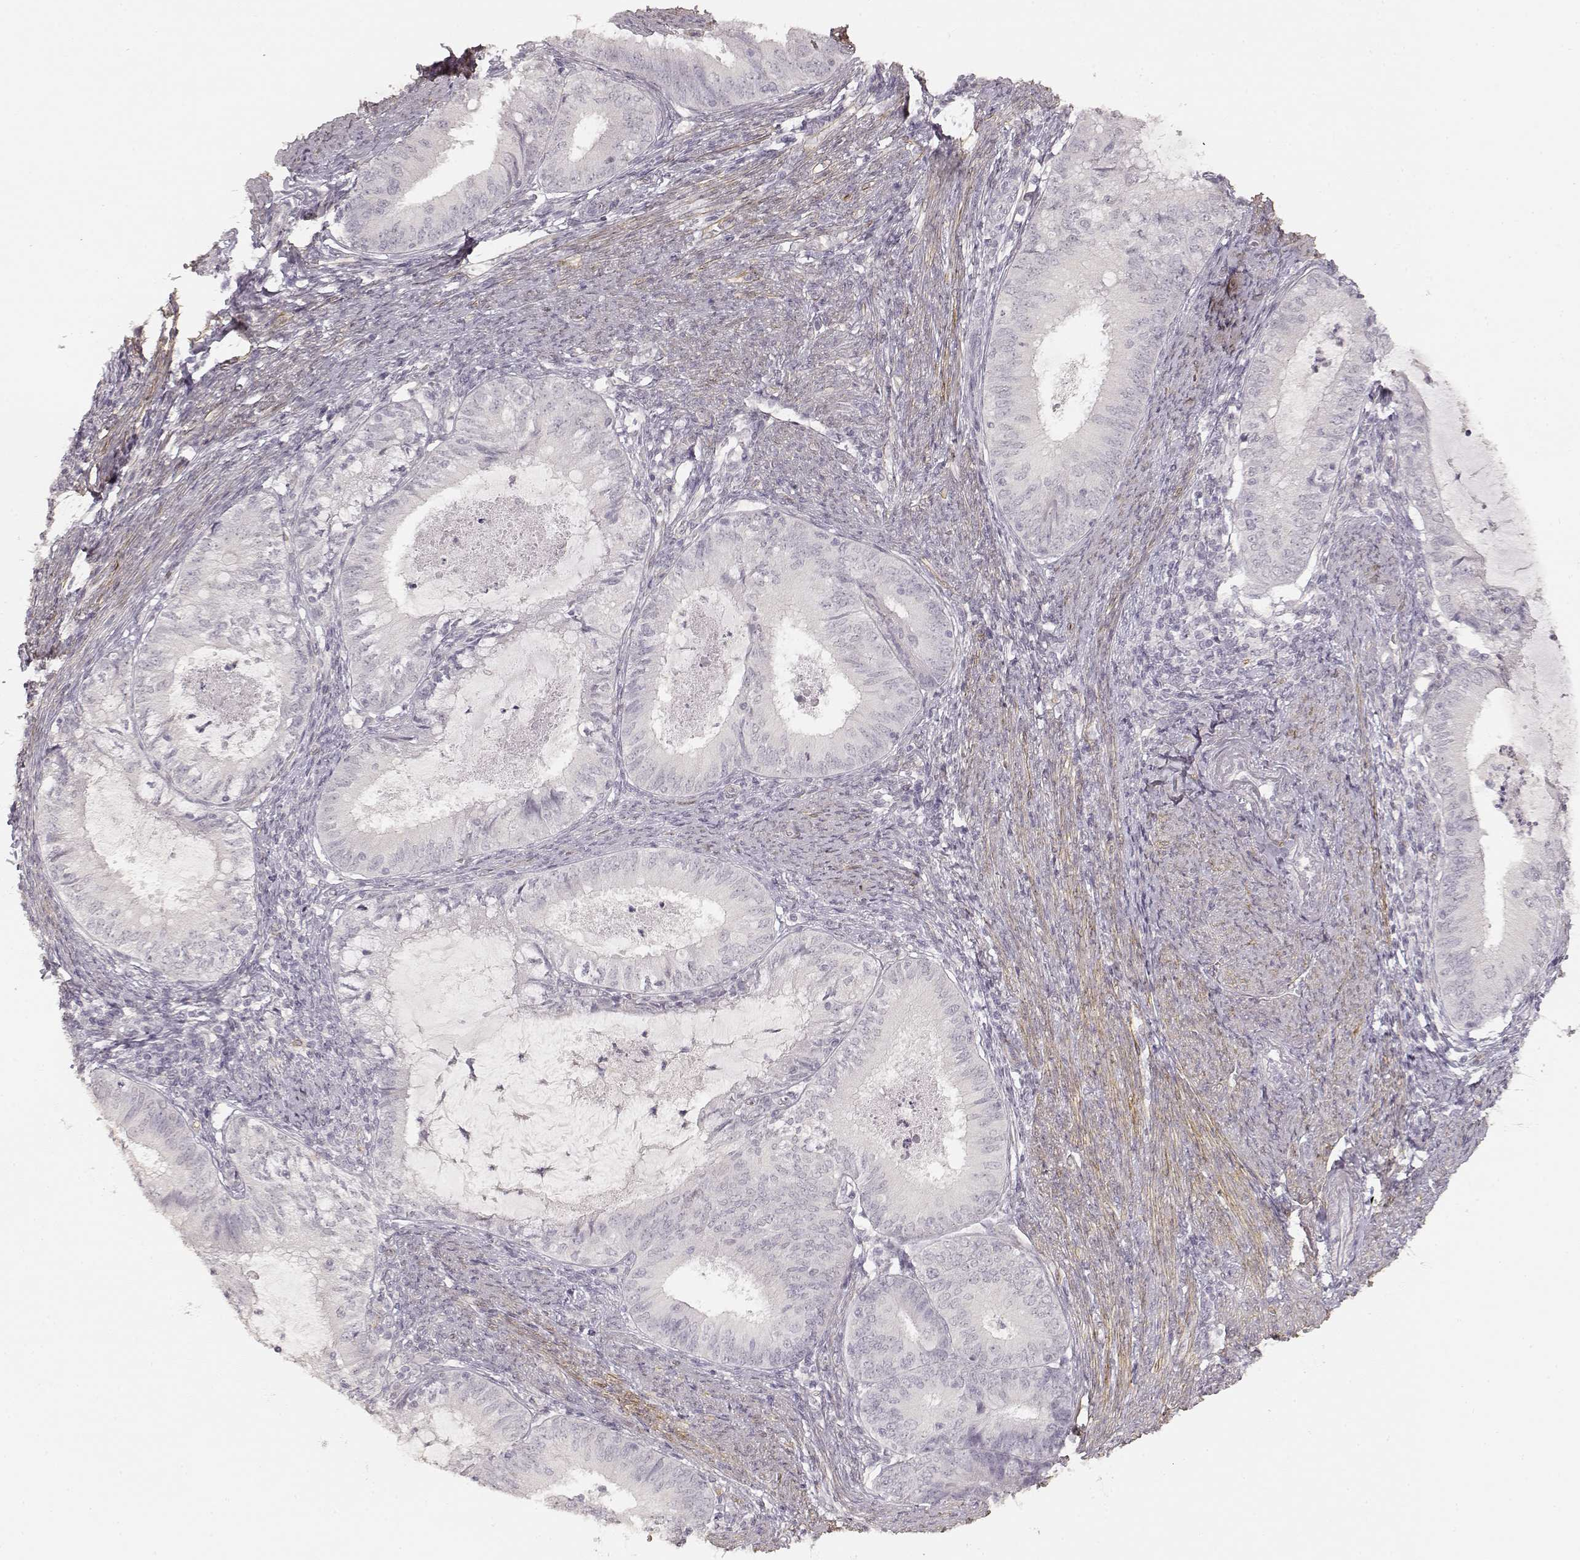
{"staining": {"intensity": "negative", "quantity": "none", "location": "none"}, "tissue": "endometrial cancer", "cell_type": "Tumor cells", "image_type": "cancer", "snomed": [{"axis": "morphology", "description": "Adenocarcinoma, NOS"}, {"axis": "topography", "description": "Endometrium"}], "caption": "Immunohistochemical staining of human adenocarcinoma (endometrial) demonstrates no significant expression in tumor cells.", "gene": "LAMA4", "patient": {"sex": "female", "age": 57}}